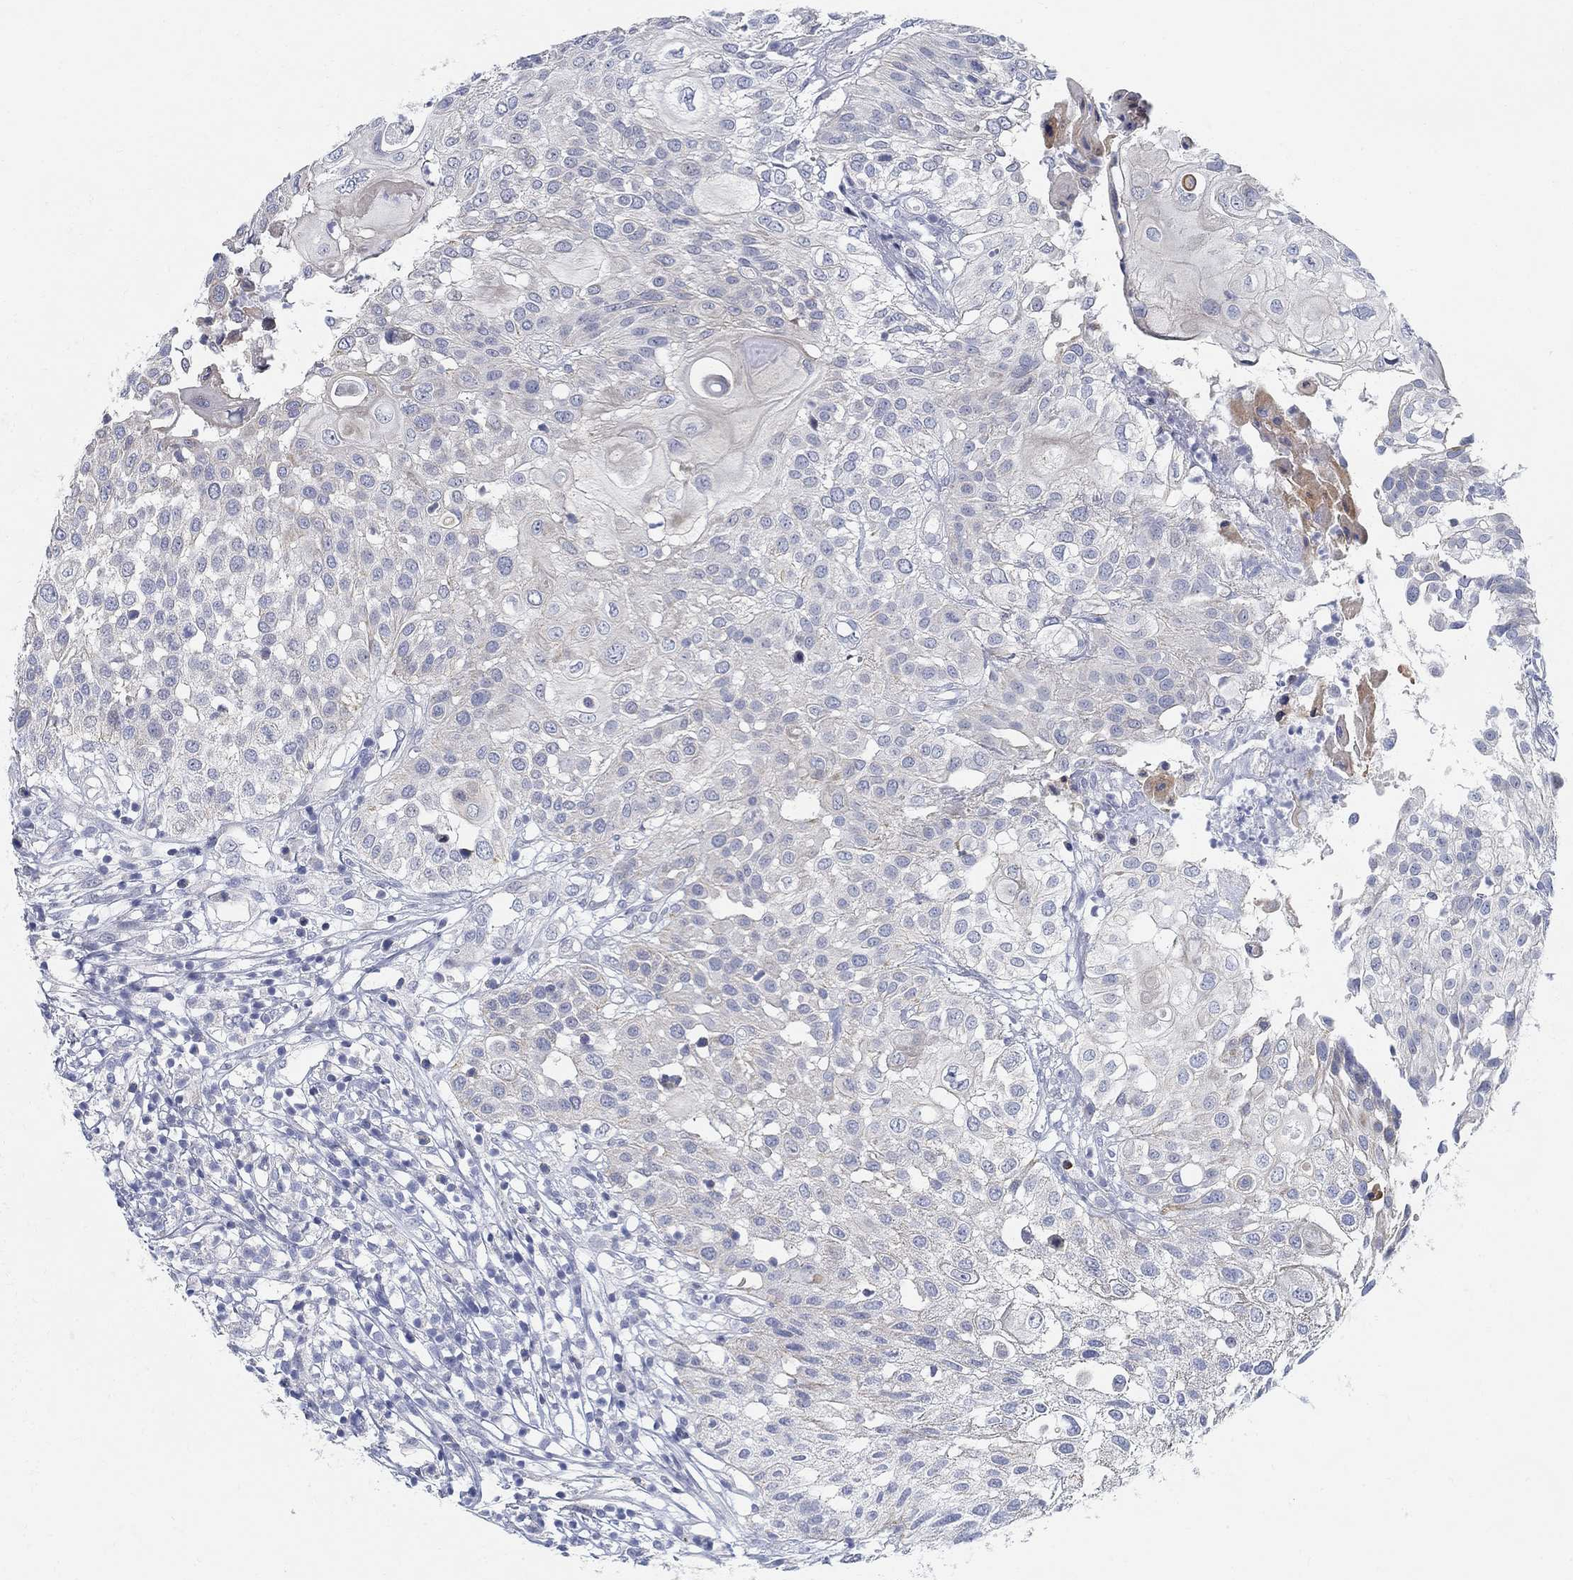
{"staining": {"intensity": "negative", "quantity": "none", "location": "none"}, "tissue": "urothelial cancer", "cell_type": "Tumor cells", "image_type": "cancer", "snomed": [{"axis": "morphology", "description": "Urothelial carcinoma, High grade"}, {"axis": "topography", "description": "Urinary bladder"}], "caption": "IHC photomicrograph of neoplastic tissue: high-grade urothelial carcinoma stained with DAB reveals no significant protein expression in tumor cells.", "gene": "ANO7", "patient": {"sex": "female", "age": 79}}